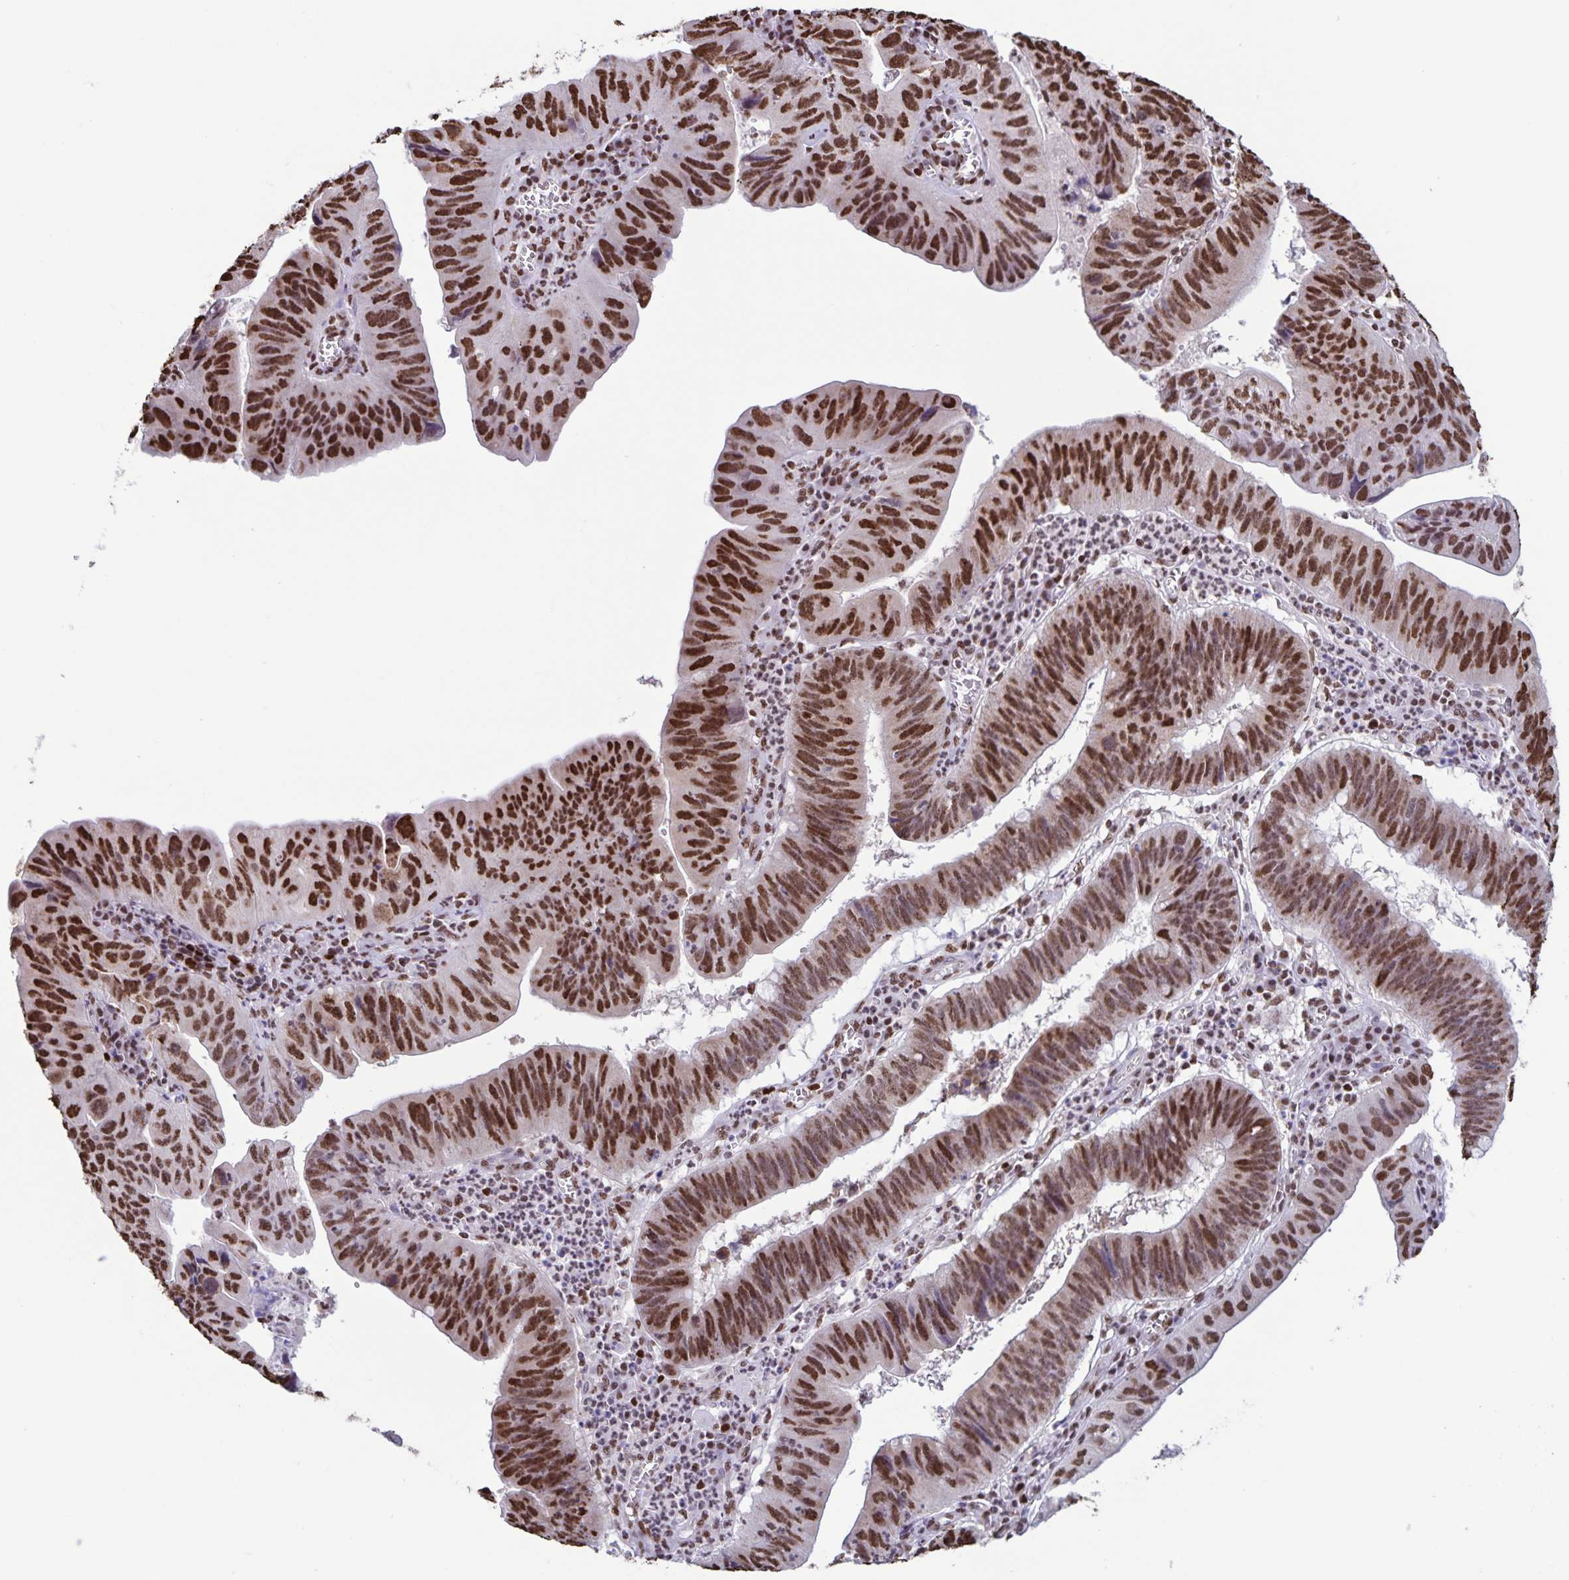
{"staining": {"intensity": "strong", "quantity": ">75%", "location": "nuclear"}, "tissue": "stomach cancer", "cell_type": "Tumor cells", "image_type": "cancer", "snomed": [{"axis": "morphology", "description": "Adenocarcinoma, NOS"}, {"axis": "topography", "description": "Stomach"}], "caption": "Immunohistochemical staining of human adenocarcinoma (stomach) shows strong nuclear protein staining in about >75% of tumor cells. (DAB IHC with brightfield microscopy, high magnification).", "gene": "DUT", "patient": {"sex": "male", "age": 59}}